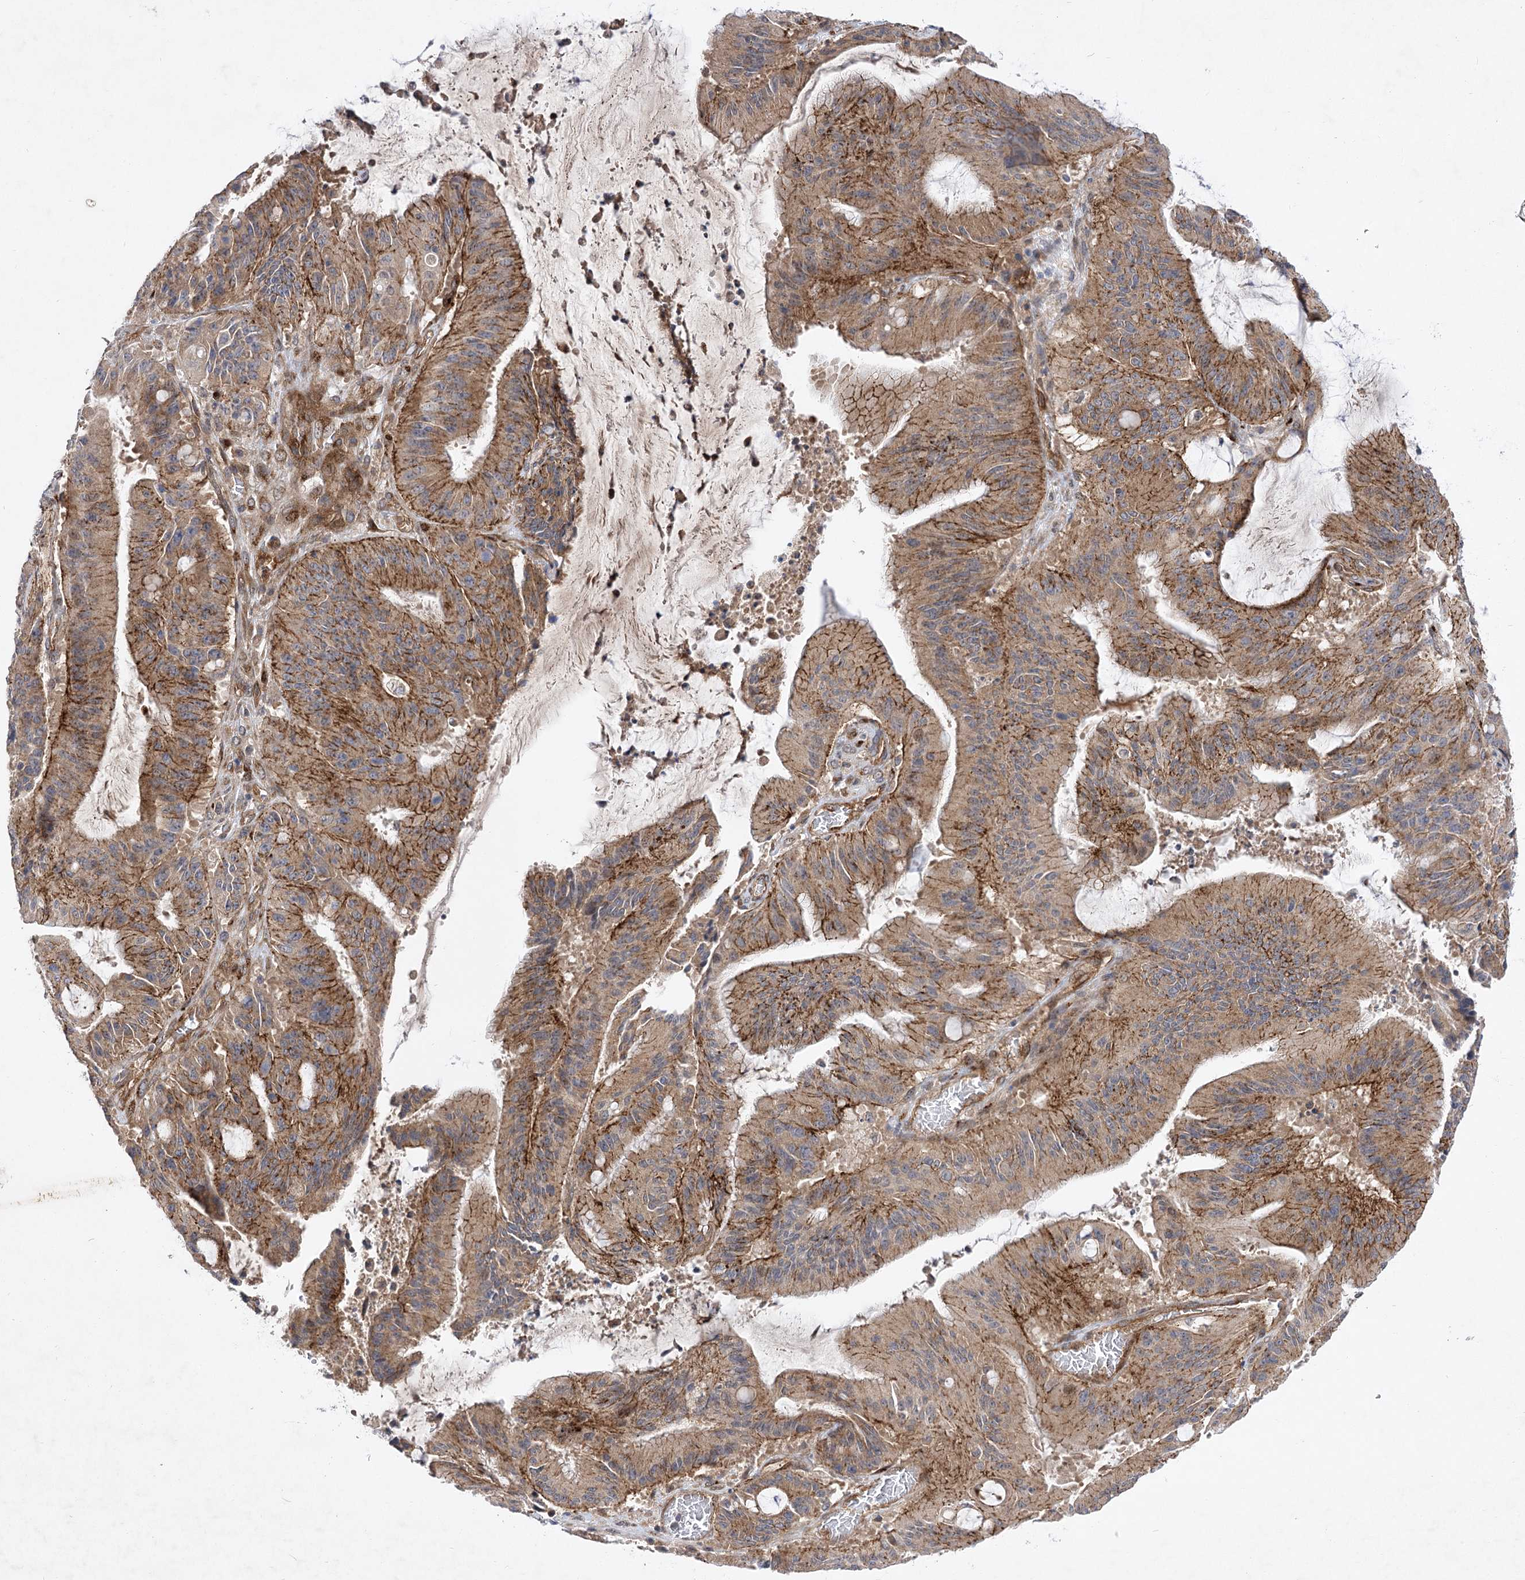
{"staining": {"intensity": "moderate", "quantity": ">75%", "location": "cytoplasmic/membranous"}, "tissue": "liver cancer", "cell_type": "Tumor cells", "image_type": "cancer", "snomed": [{"axis": "morphology", "description": "Normal tissue, NOS"}, {"axis": "morphology", "description": "Cholangiocarcinoma"}, {"axis": "topography", "description": "Liver"}, {"axis": "topography", "description": "Peripheral nerve tissue"}], "caption": "High-power microscopy captured an immunohistochemistry (IHC) photomicrograph of liver cancer, revealing moderate cytoplasmic/membranous staining in about >75% of tumor cells.", "gene": "ARHGAP31", "patient": {"sex": "female", "age": 73}}